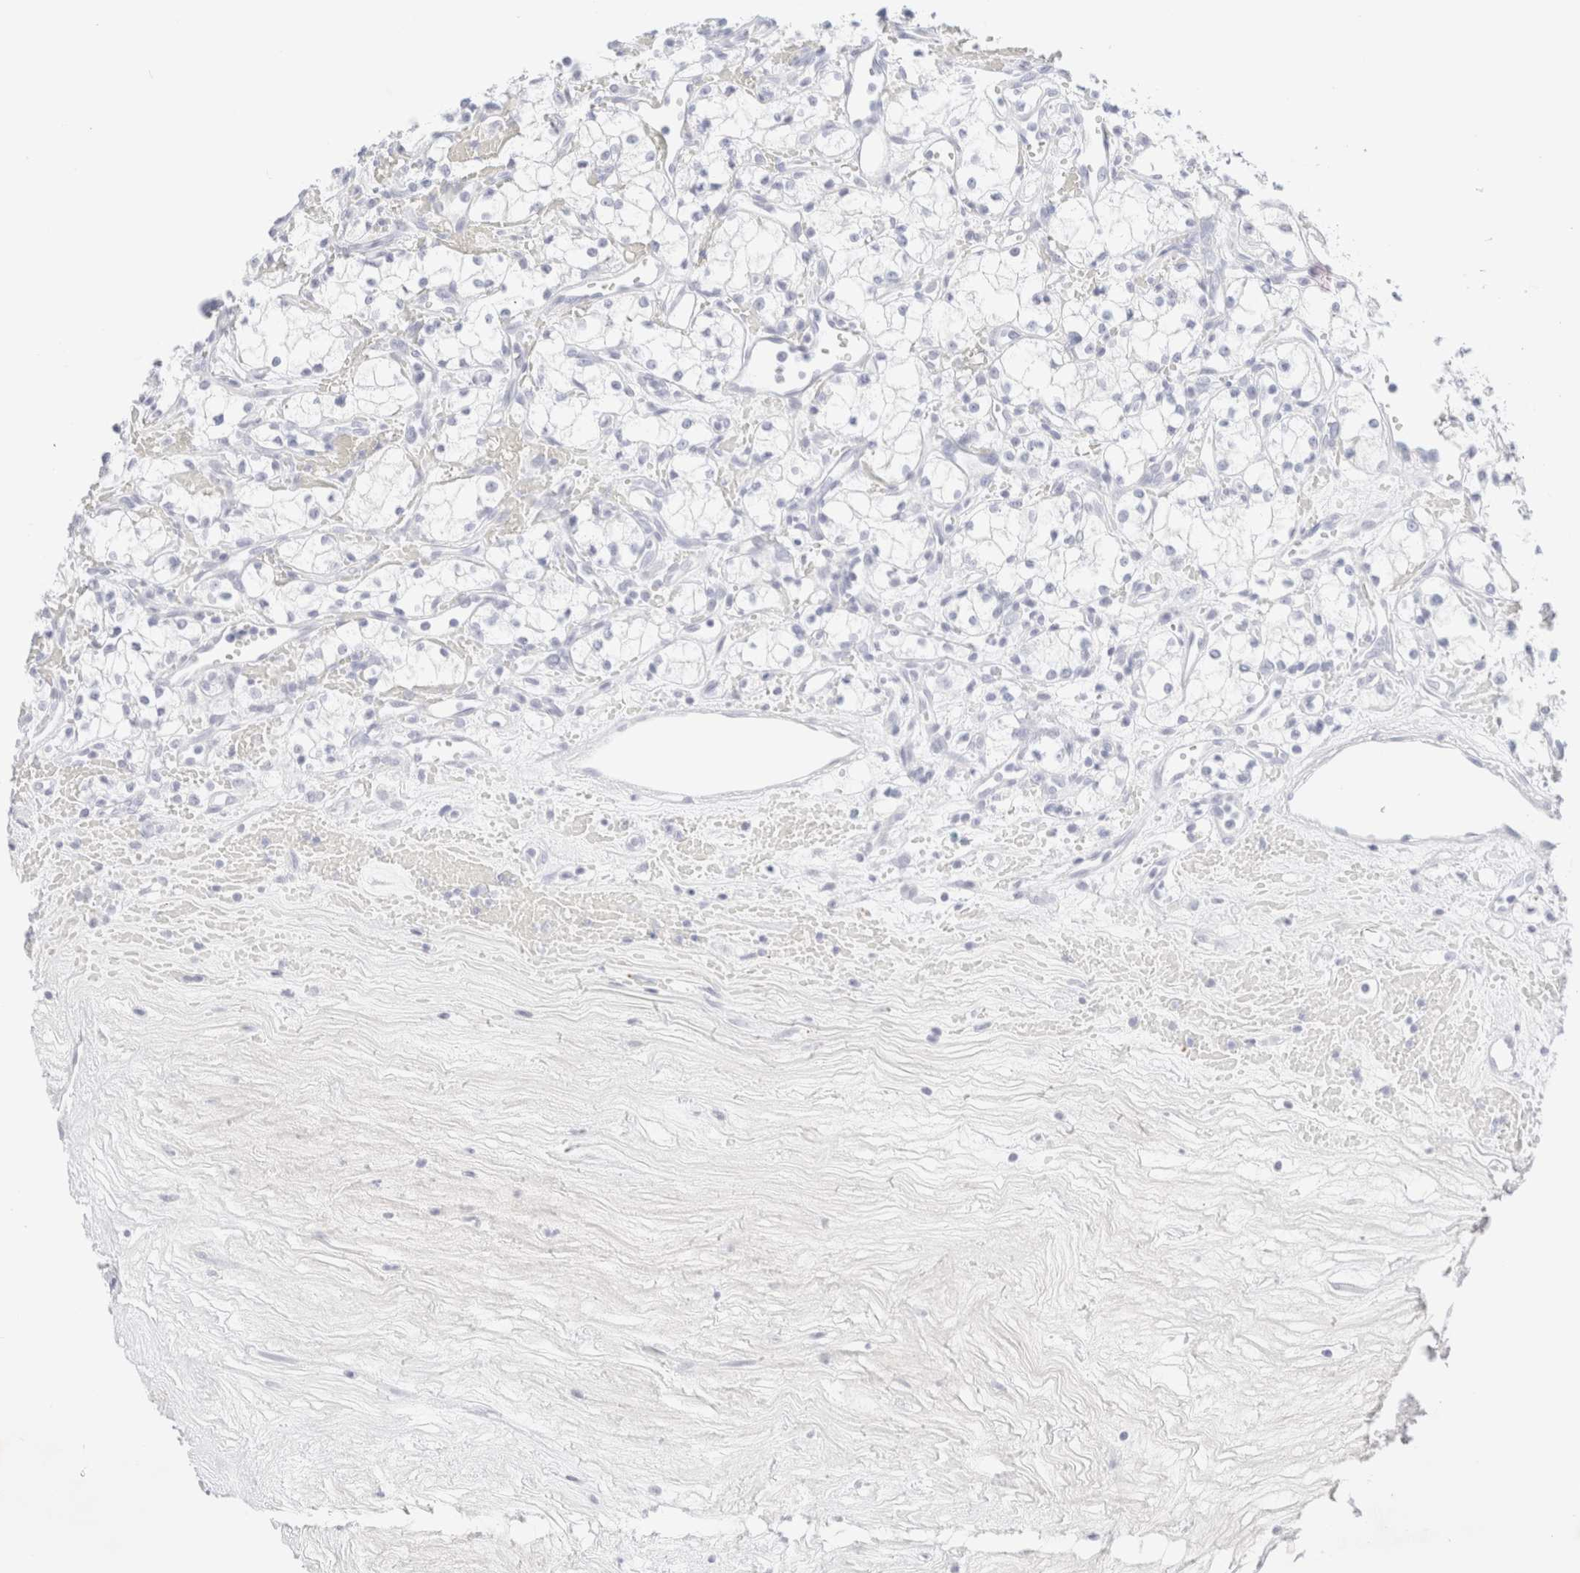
{"staining": {"intensity": "negative", "quantity": "none", "location": "none"}, "tissue": "renal cancer", "cell_type": "Tumor cells", "image_type": "cancer", "snomed": [{"axis": "morphology", "description": "Adenocarcinoma, NOS"}, {"axis": "topography", "description": "Kidney"}], "caption": "DAB (3,3'-diaminobenzidine) immunohistochemical staining of renal cancer (adenocarcinoma) demonstrates no significant positivity in tumor cells.", "gene": "KRT15", "patient": {"sex": "male", "age": 59}}